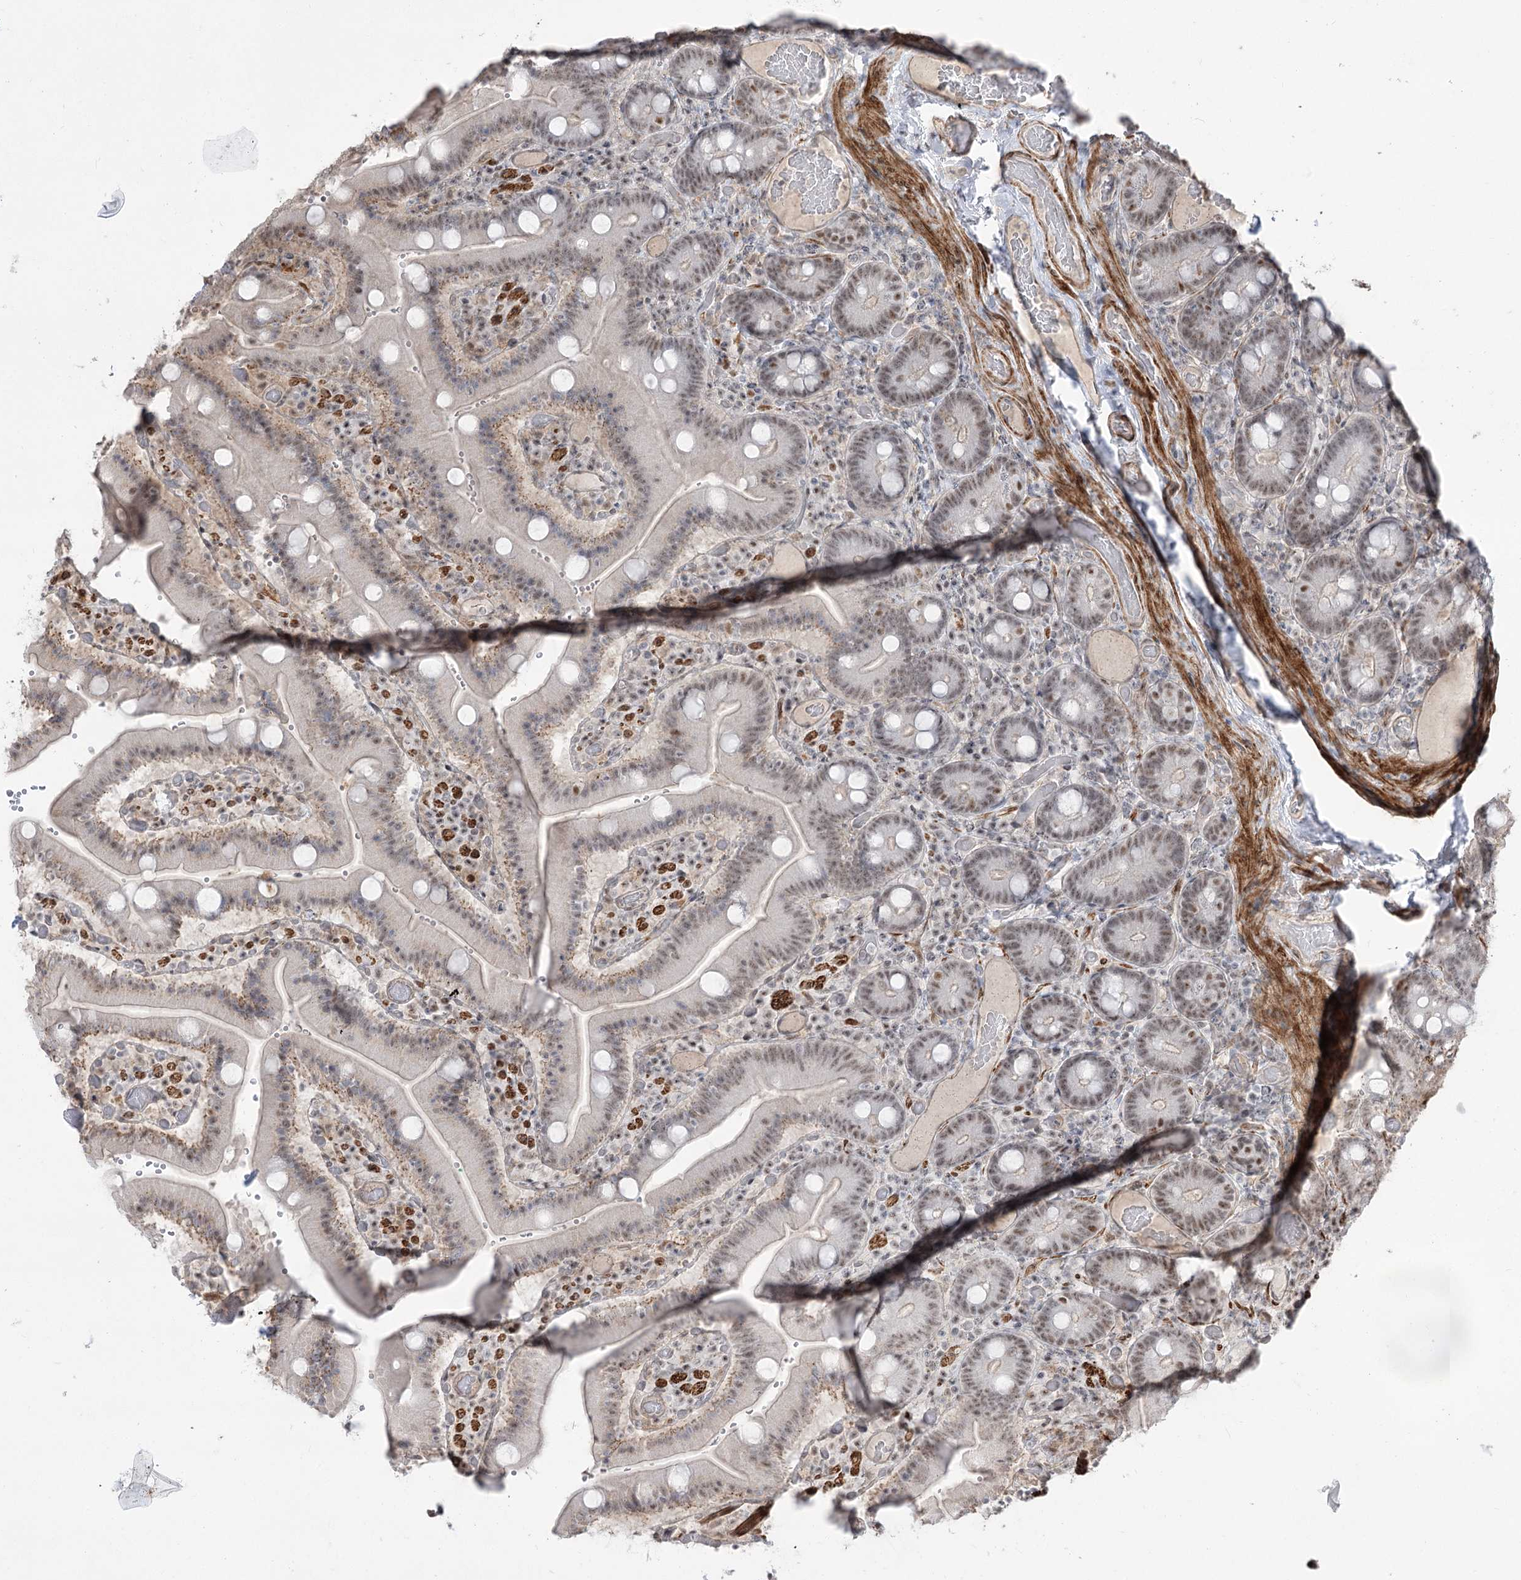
{"staining": {"intensity": "weak", "quantity": "<25%", "location": "nuclear"}, "tissue": "duodenum", "cell_type": "Glandular cells", "image_type": "normal", "snomed": [{"axis": "morphology", "description": "Normal tissue, NOS"}, {"axis": "topography", "description": "Duodenum"}], "caption": "Human duodenum stained for a protein using immunohistochemistry demonstrates no expression in glandular cells.", "gene": "ZSCAN23", "patient": {"sex": "female", "age": 62}}